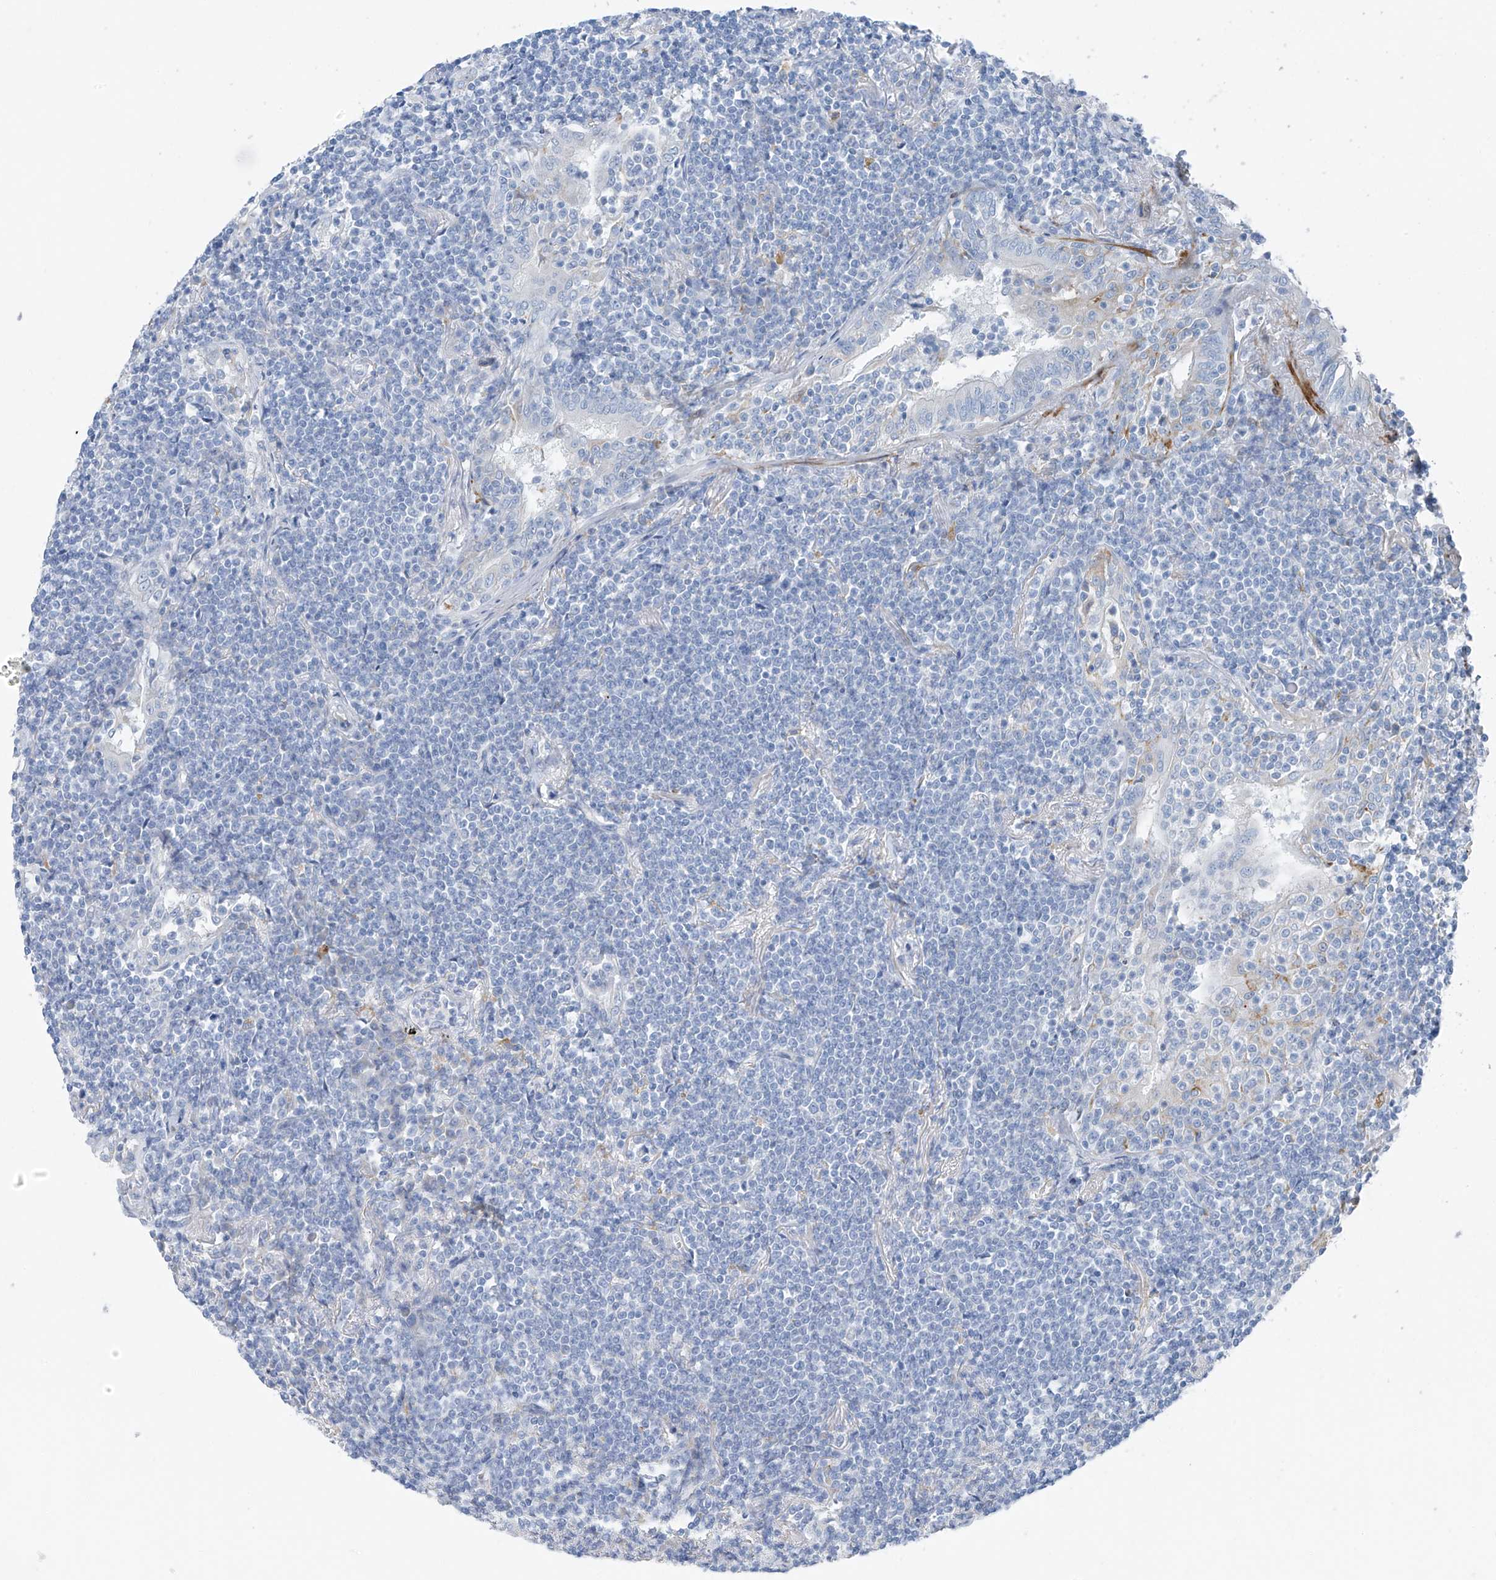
{"staining": {"intensity": "negative", "quantity": "none", "location": "none"}, "tissue": "lymphoma", "cell_type": "Tumor cells", "image_type": "cancer", "snomed": [{"axis": "morphology", "description": "Malignant lymphoma, non-Hodgkin's type, Low grade"}, {"axis": "topography", "description": "Lung"}], "caption": "Human lymphoma stained for a protein using immunohistochemistry shows no staining in tumor cells.", "gene": "GLMP", "patient": {"sex": "female", "age": 71}}